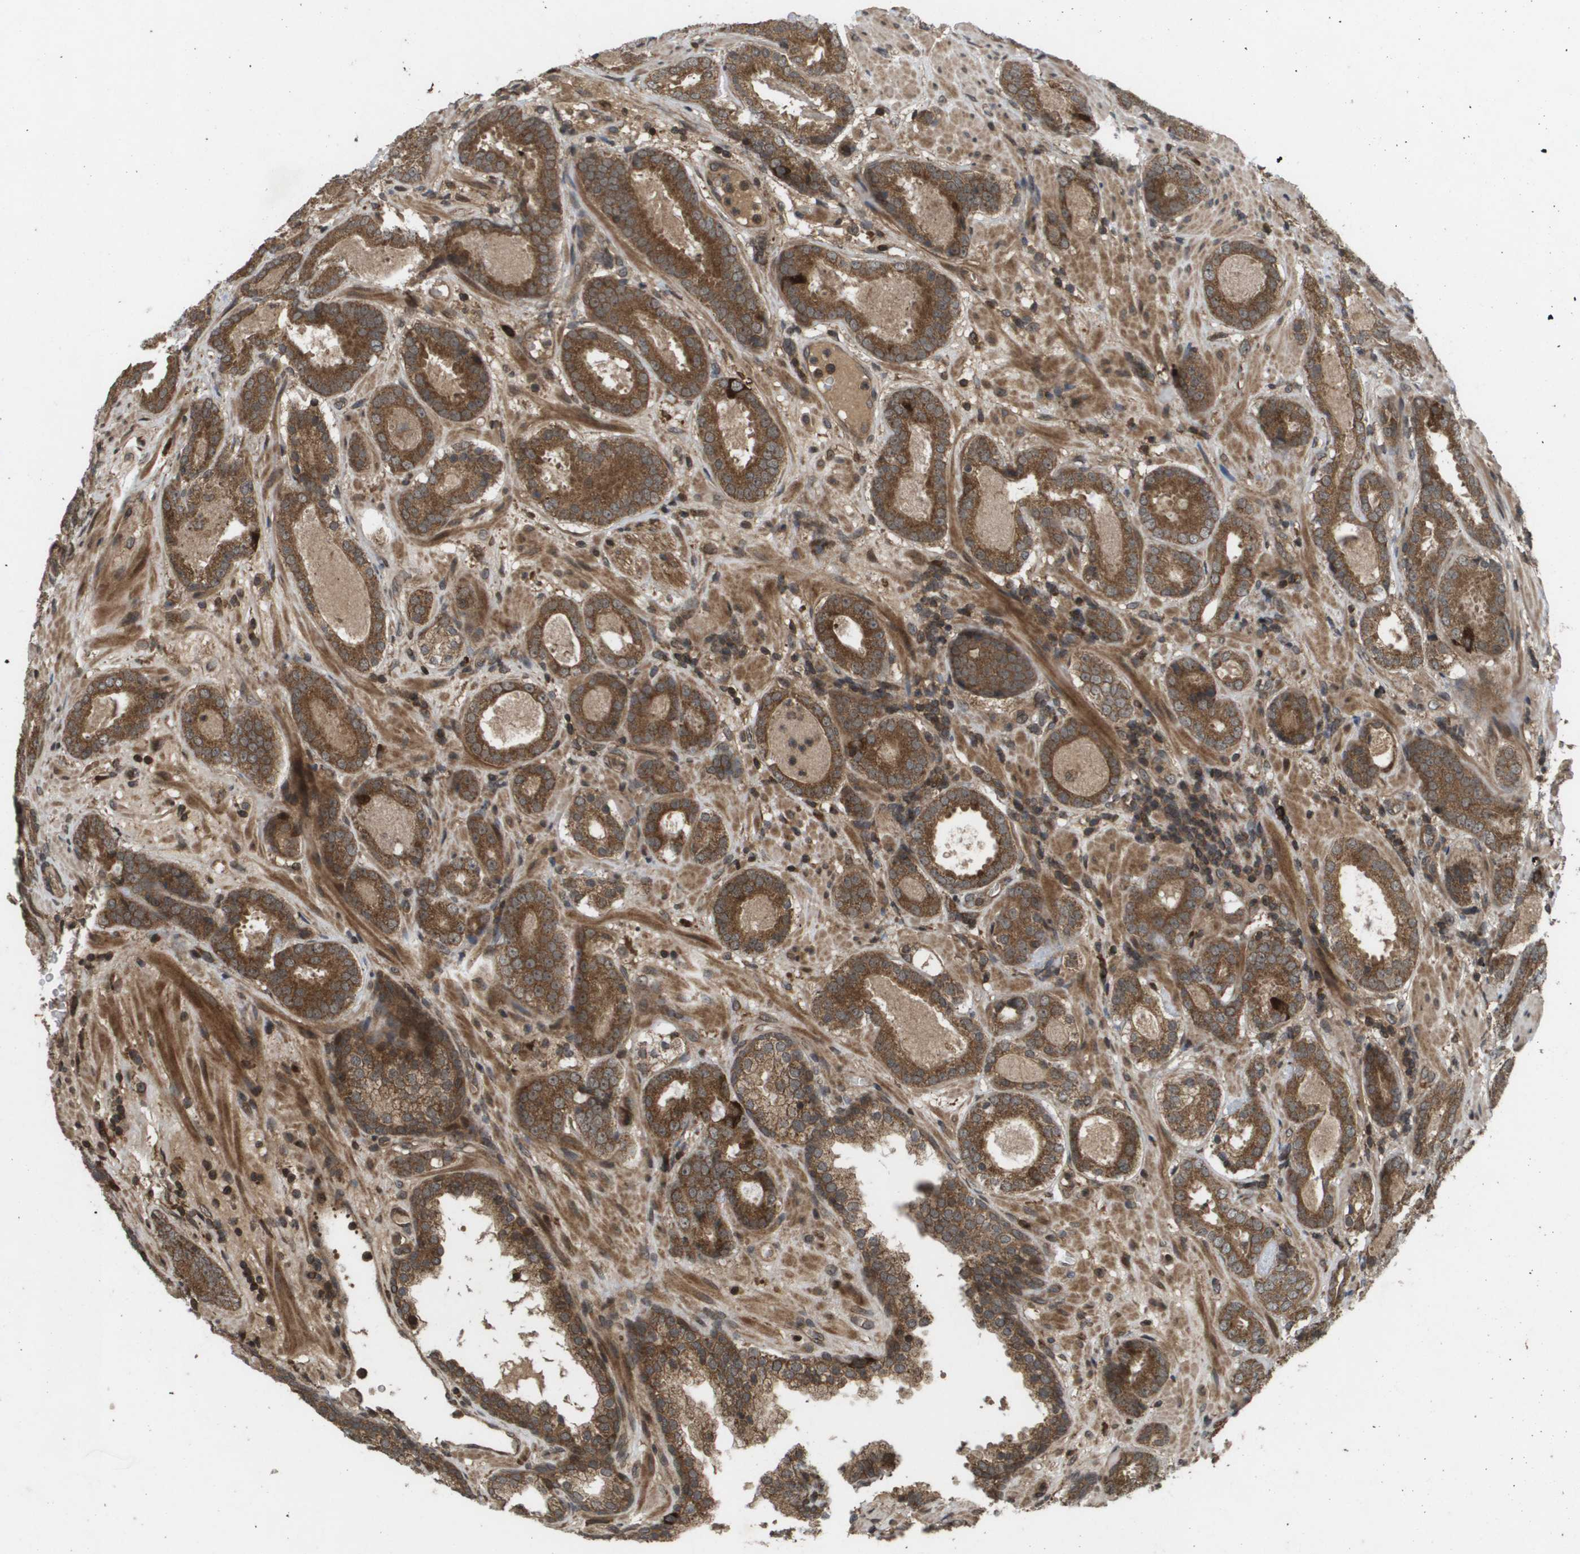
{"staining": {"intensity": "strong", "quantity": ">75%", "location": "cytoplasmic/membranous"}, "tissue": "prostate cancer", "cell_type": "Tumor cells", "image_type": "cancer", "snomed": [{"axis": "morphology", "description": "Adenocarcinoma, Low grade"}, {"axis": "topography", "description": "Prostate"}], "caption": "Tumor cells exhibit high levels of strong cytoplasmic/membranous expression in about >75% of cells in human prostate cancer.", "gene": "KIF11", "patient": {"sex": "male", "age": 69}}